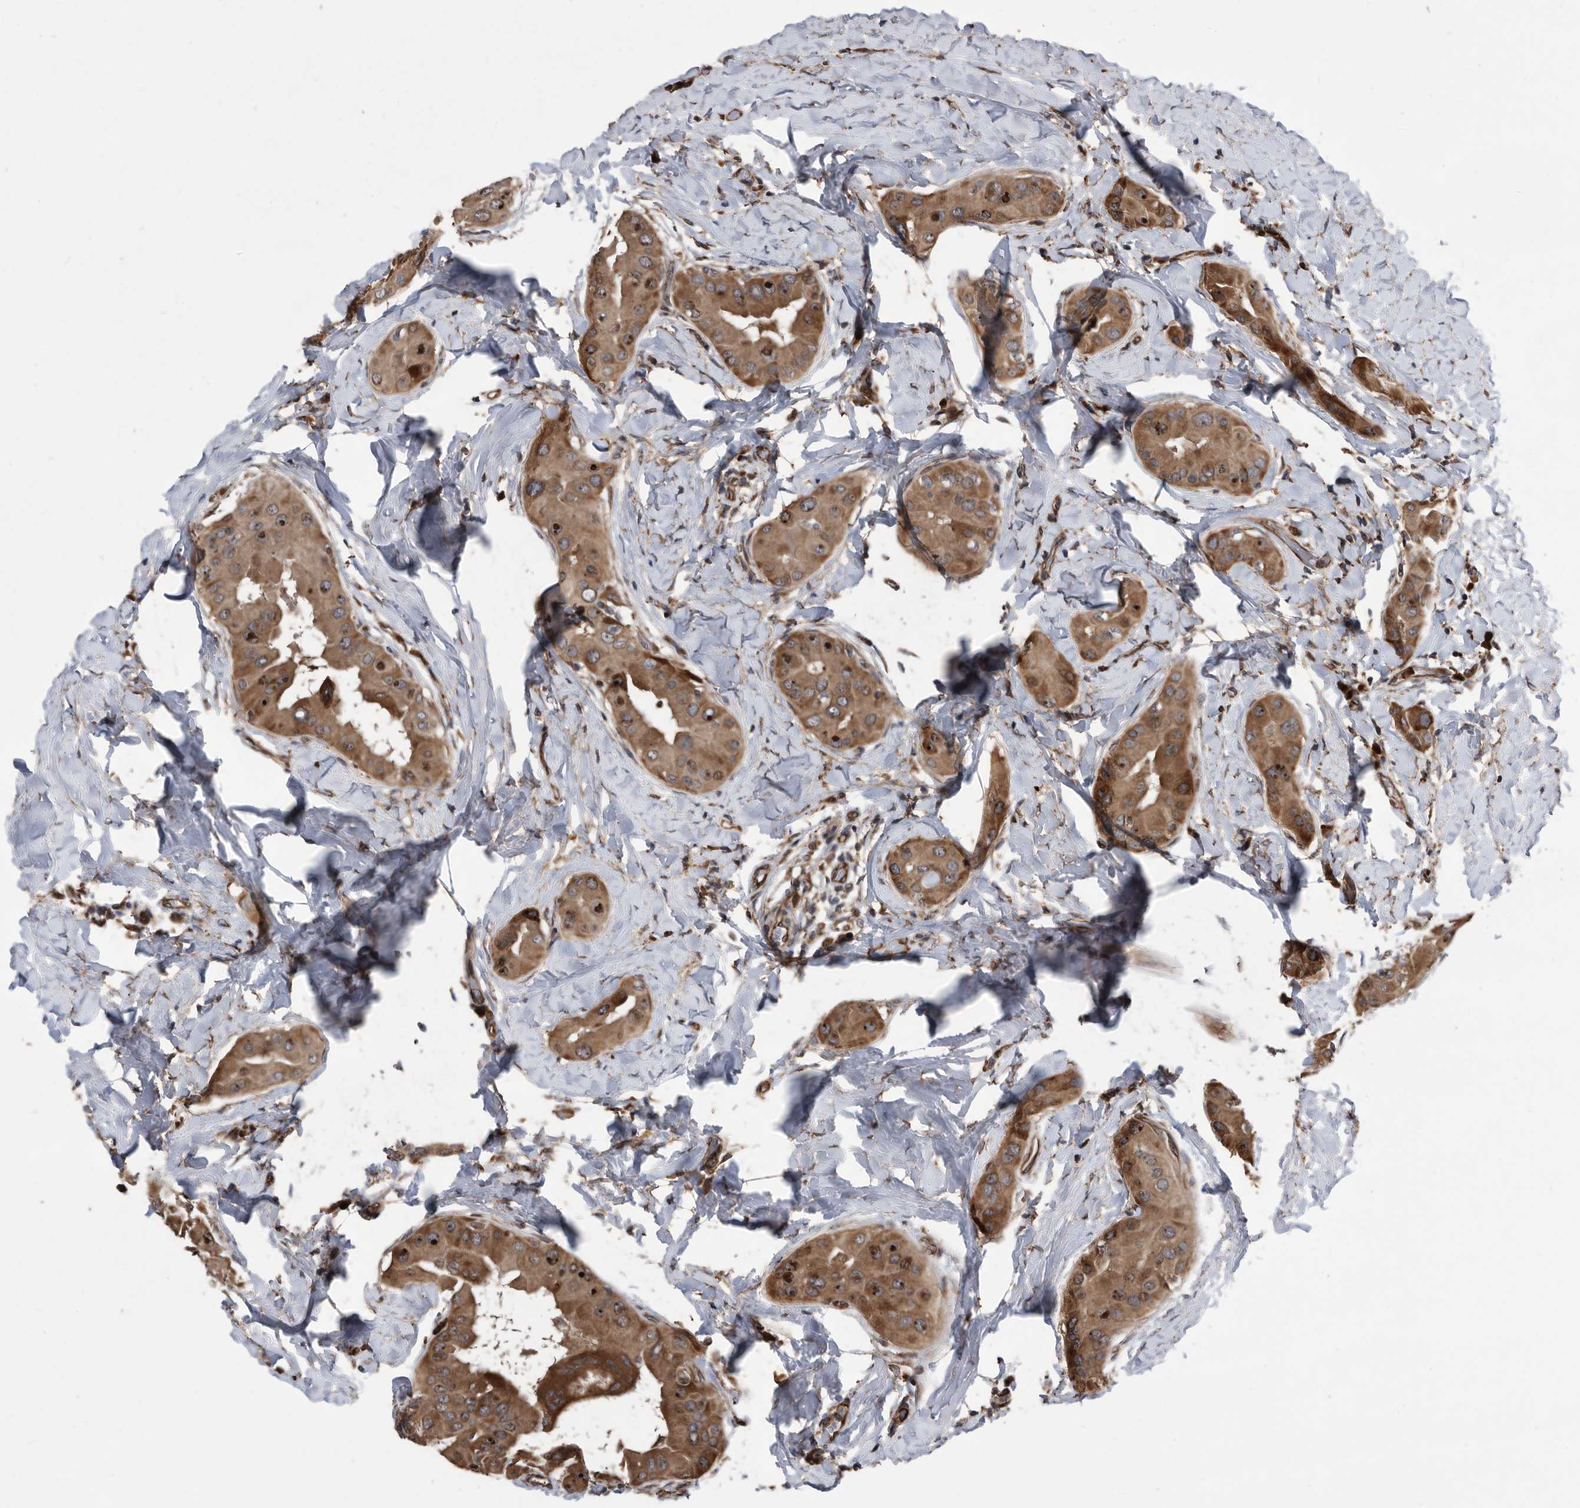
{"staining": {"intensity": "strong", "quantity": ">75%", "location": "cytoplasmic/membranous,nuclear"}, "tissue": "thyroid cancer", "cell_type": "Tumor cells", "image_type": "cancer", "snomed": [{"axis": "morphology", "description": "Papillary adenocarcinoma, NOS"}, {"axis": "topography", "description": "Thyroid gland"}], "caption": "A high-resolution photomicrograph shows immunohistochemistry staining of thyroid papillary adenocarcinoma, which reveals strong cytoplasmic/membranous and nuclear positivity in about >75% of tumor cells.", "gene": "SERINC2", "patient": {"sex": "male", "age": 33}}